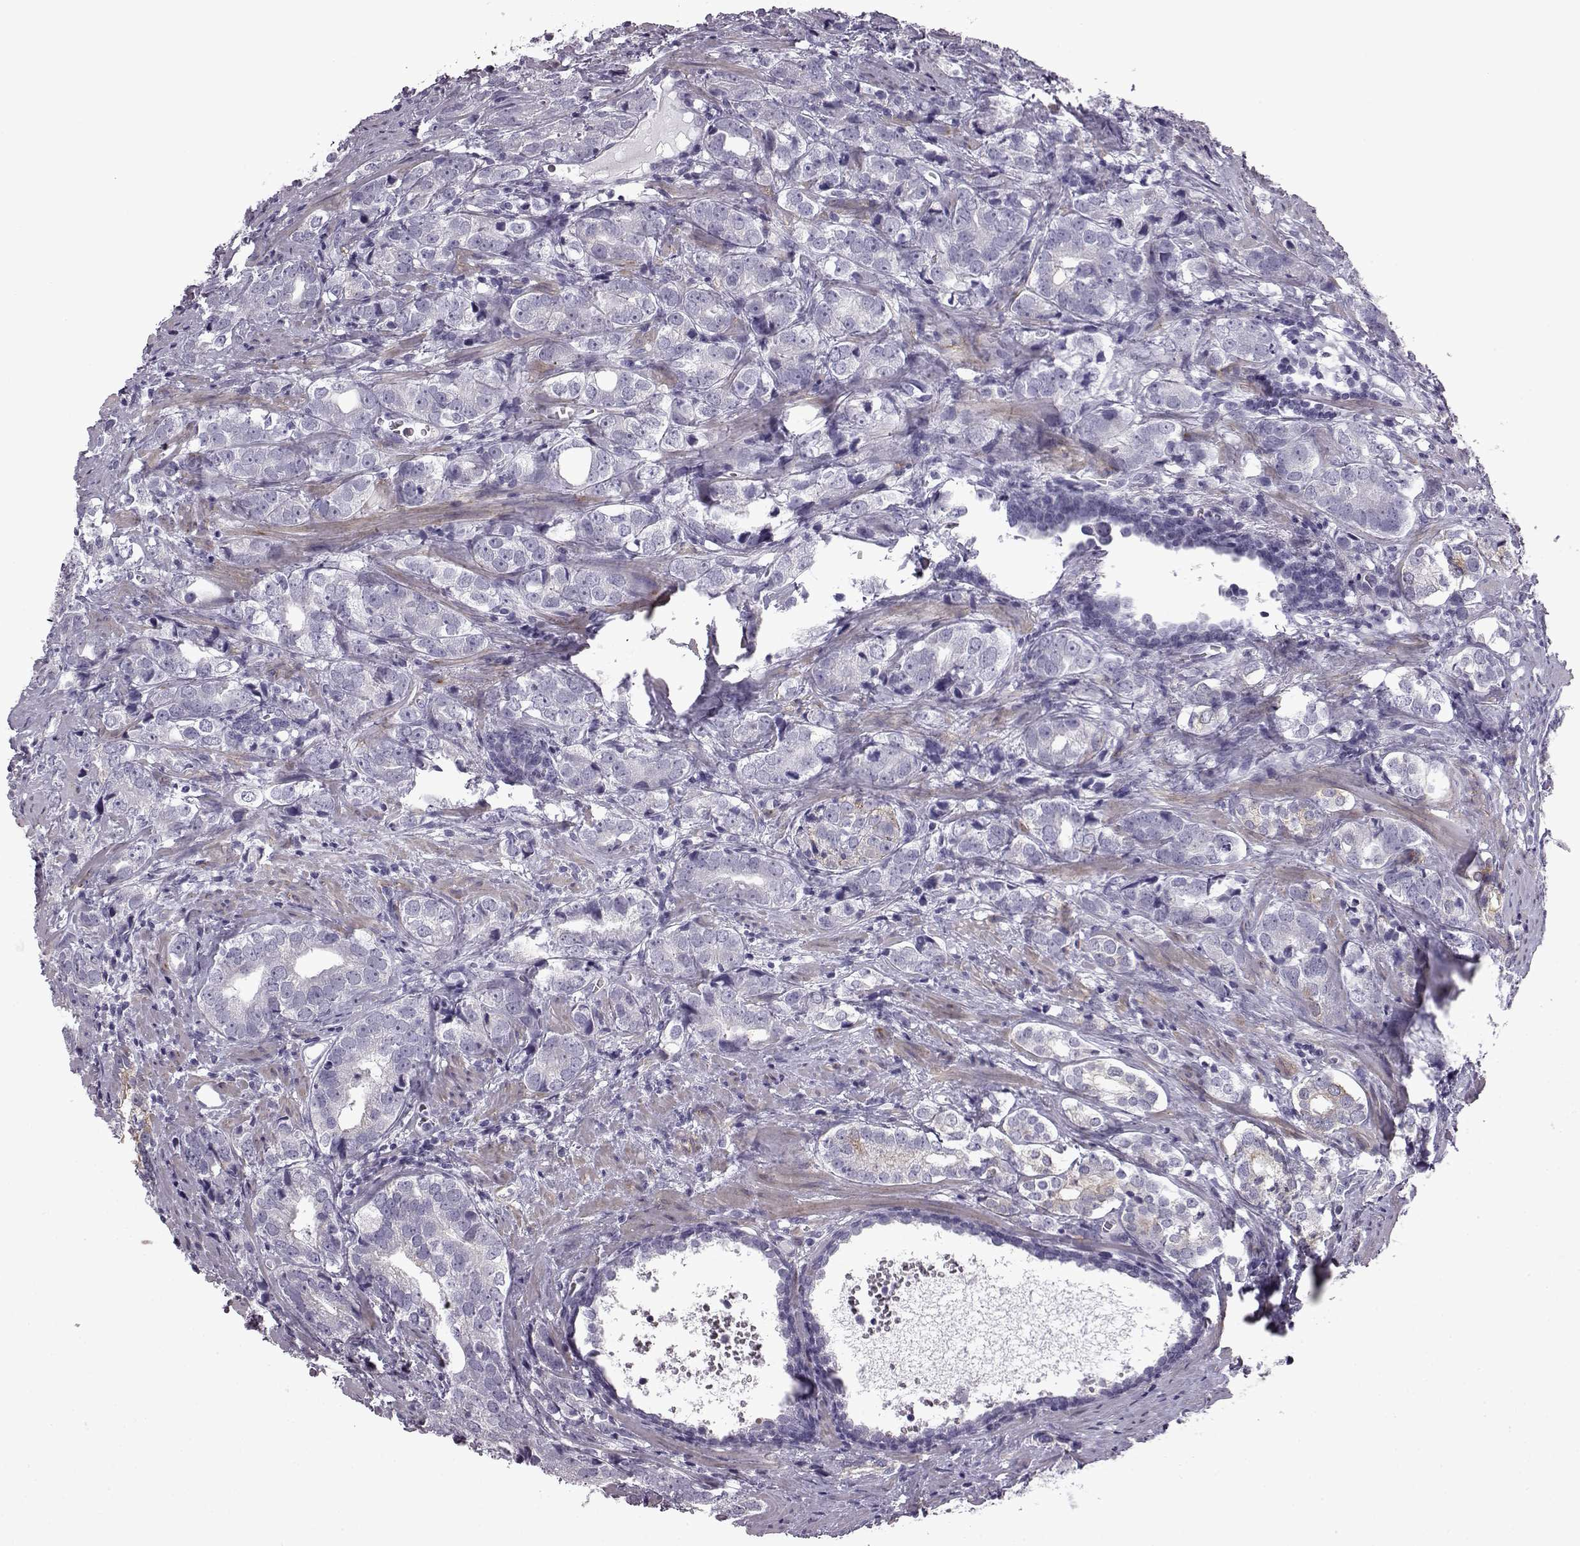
{"staining": {"intensity": "negative", "quantity": "none", "location": "none"}, "tissue": "prostate cancer", "cell_type": "Tumor cells", "image_type": "cancer", "snomed": [{"axis": "morphology", "description": "Adenocarcinoma, NOS"}, {"axis": "topography", "description": "Prostate and seminal vesicle, NOS"}], "caption": "A high-resolution photomicrograph shows immunohistochemistry (IHC) staining of prostate cancer, which reveals no significant positivity in tumor cells. (Stains: DAB (3,3'-diaminobenzidine) IHC with hematoxylin counter stain, Microscopy: brightfield microscopy at high magnification).", "gene": "SLC28A2", "patient": {"sex": "male", "age": 63}}